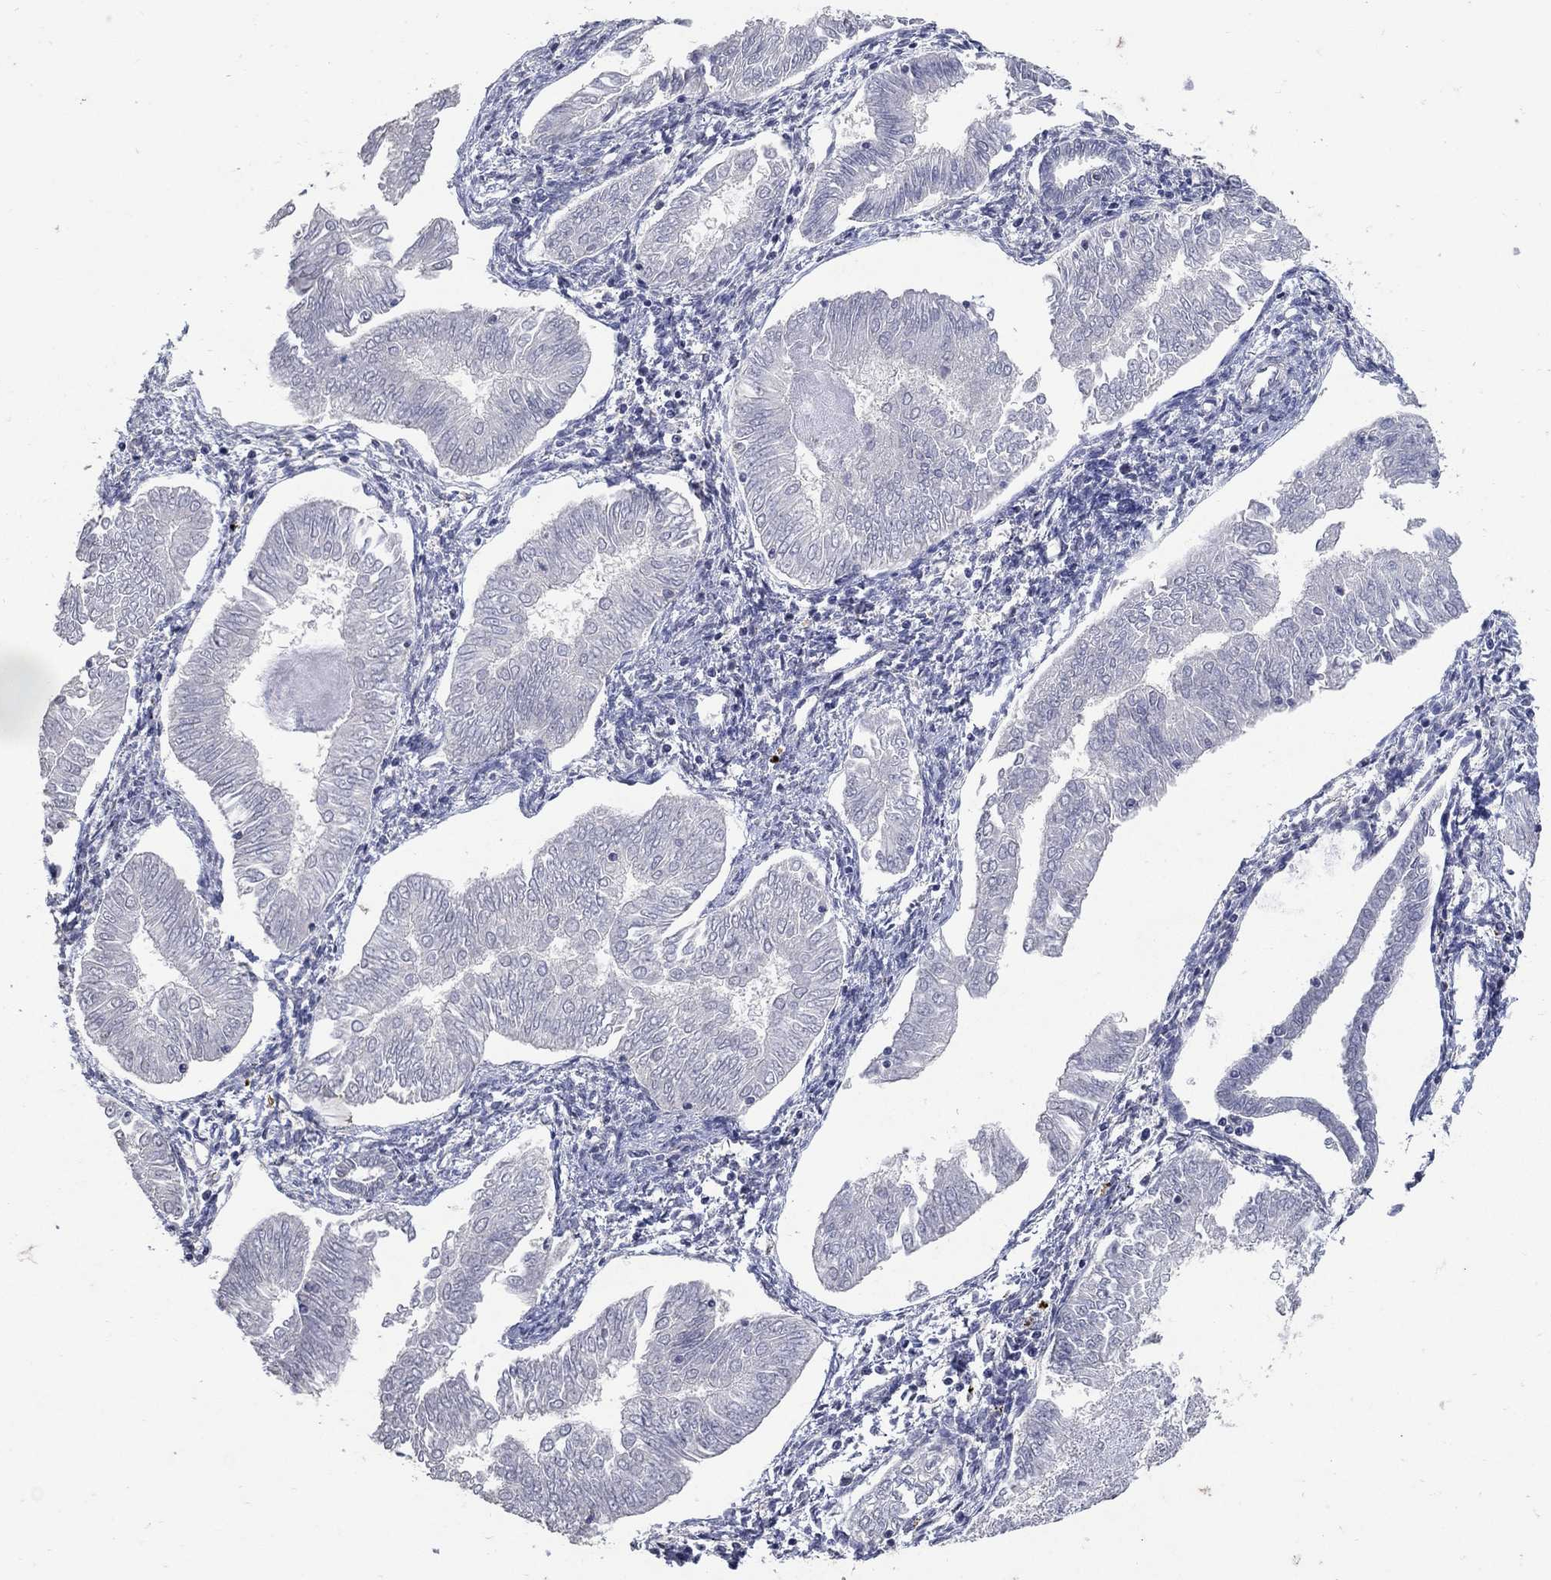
{"staining": {"intensity": "negative", "quantity": "none", "location": "none"}, "tissue": "endometrial cancer", "cell_type": "Tumor cells", "image_type": "cancer", "snomed": [{"axis": "morphology", "description": "Adenocarcinoma, NOS"}, {"axis": "topography", "description": "Endometrium"}], "caption": "Endometrial cancer (adenocarcinoma) was stained to show a protein in brown. There is no significant expression in tumor cells.", "gene": "HMX2", "patient": {"sex": "female", "age": 53}}